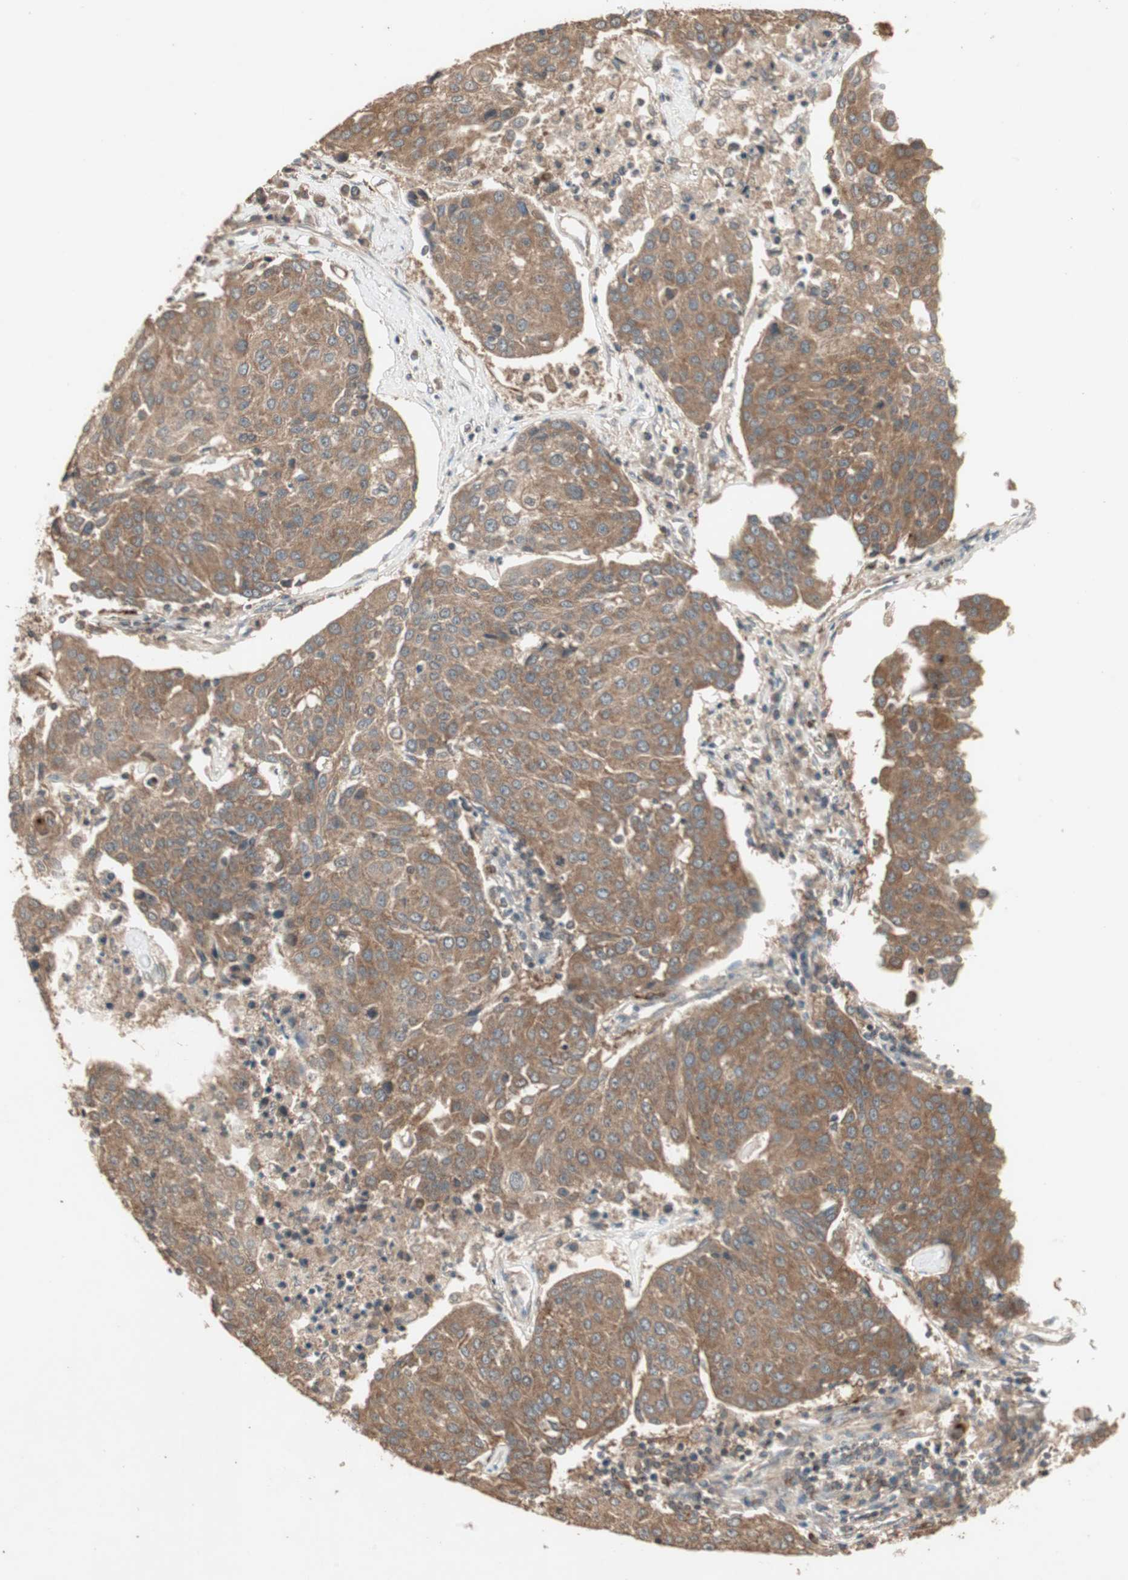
{"staining": {"intensity": "moderate", "quantity": ">75%", "location": "cytoplasmic/membranous"}, "tissue": "urothelial cancer", "cell_type": "Tumor cells", "image_type": "cancer", "snomed": [{"axis": "morphology", "description": "Urothelial carcinoma, High grade"}, {"axis": "topography", "description": "Urinary bladder"}], "caption": "Approximately >75% of tumor cells in human urothelial carcinoma (high-grade) reveal moderate cytoplasmic/membranous protein positivity as visualized by brown immunohistochemical staining.", "gene": "UBAC1", "patient": {"sex": "female", "age": 85}}